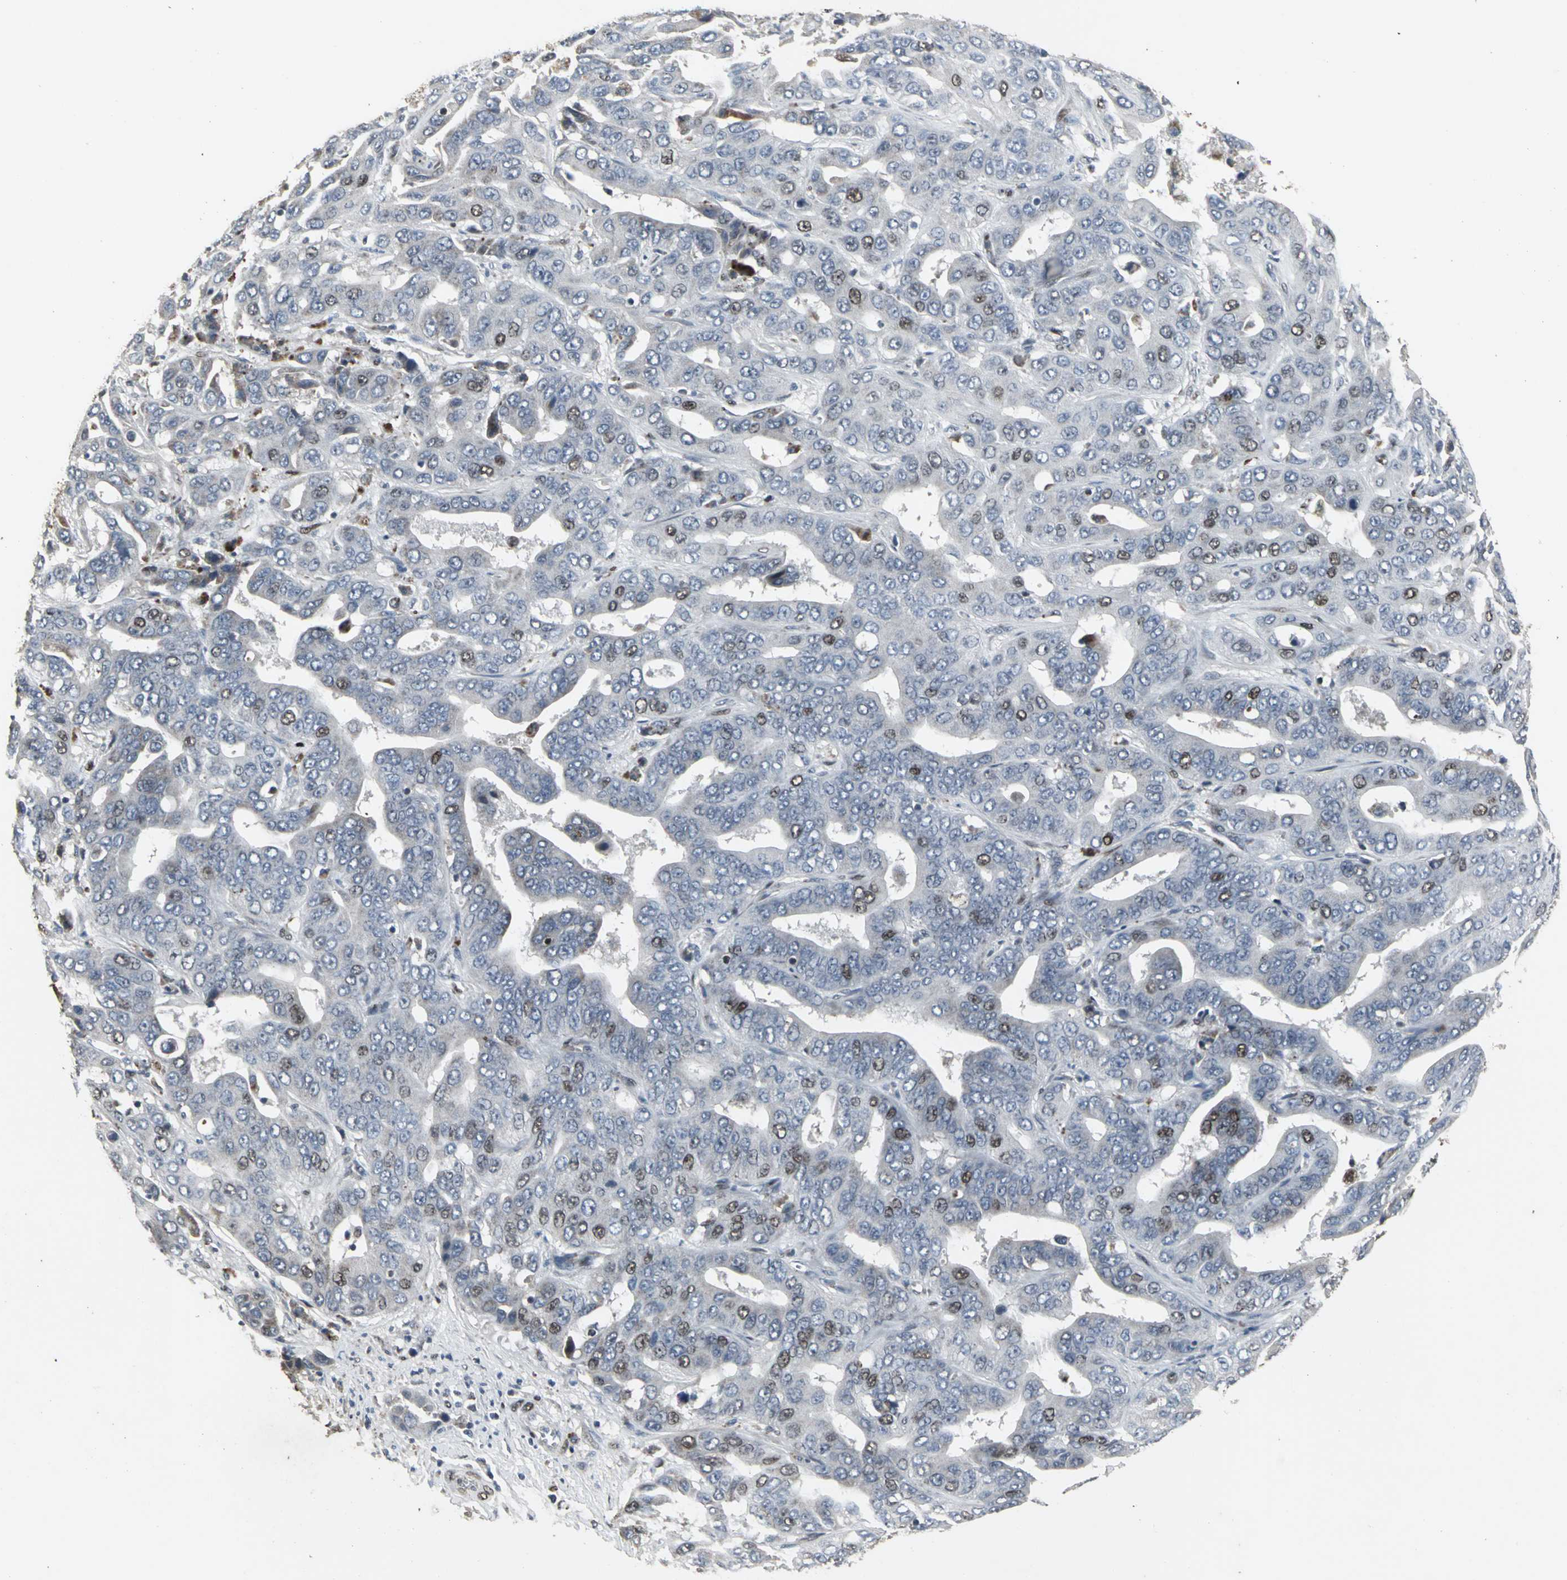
{"staining": {"intensity": "moderate", "quantity": "<25%", "location": "nuclear"}, "tissue": "liver cancer", "cell_type": "Tumor cells", "image_type": "cancer", "snomed": [{"axis": "morphology", "description": "Cholangiocarcinoma"}, {"axis": "topography", "description": "Liver"}], "caption": "Cholangiocarcinoma (liver) was stained to show a protein in brown. There is low levels of moderate nuclear positivity in approximately <25% of tumor cells.", "gene": "SRF", "patient": {"sex": "female", "age": 52}}